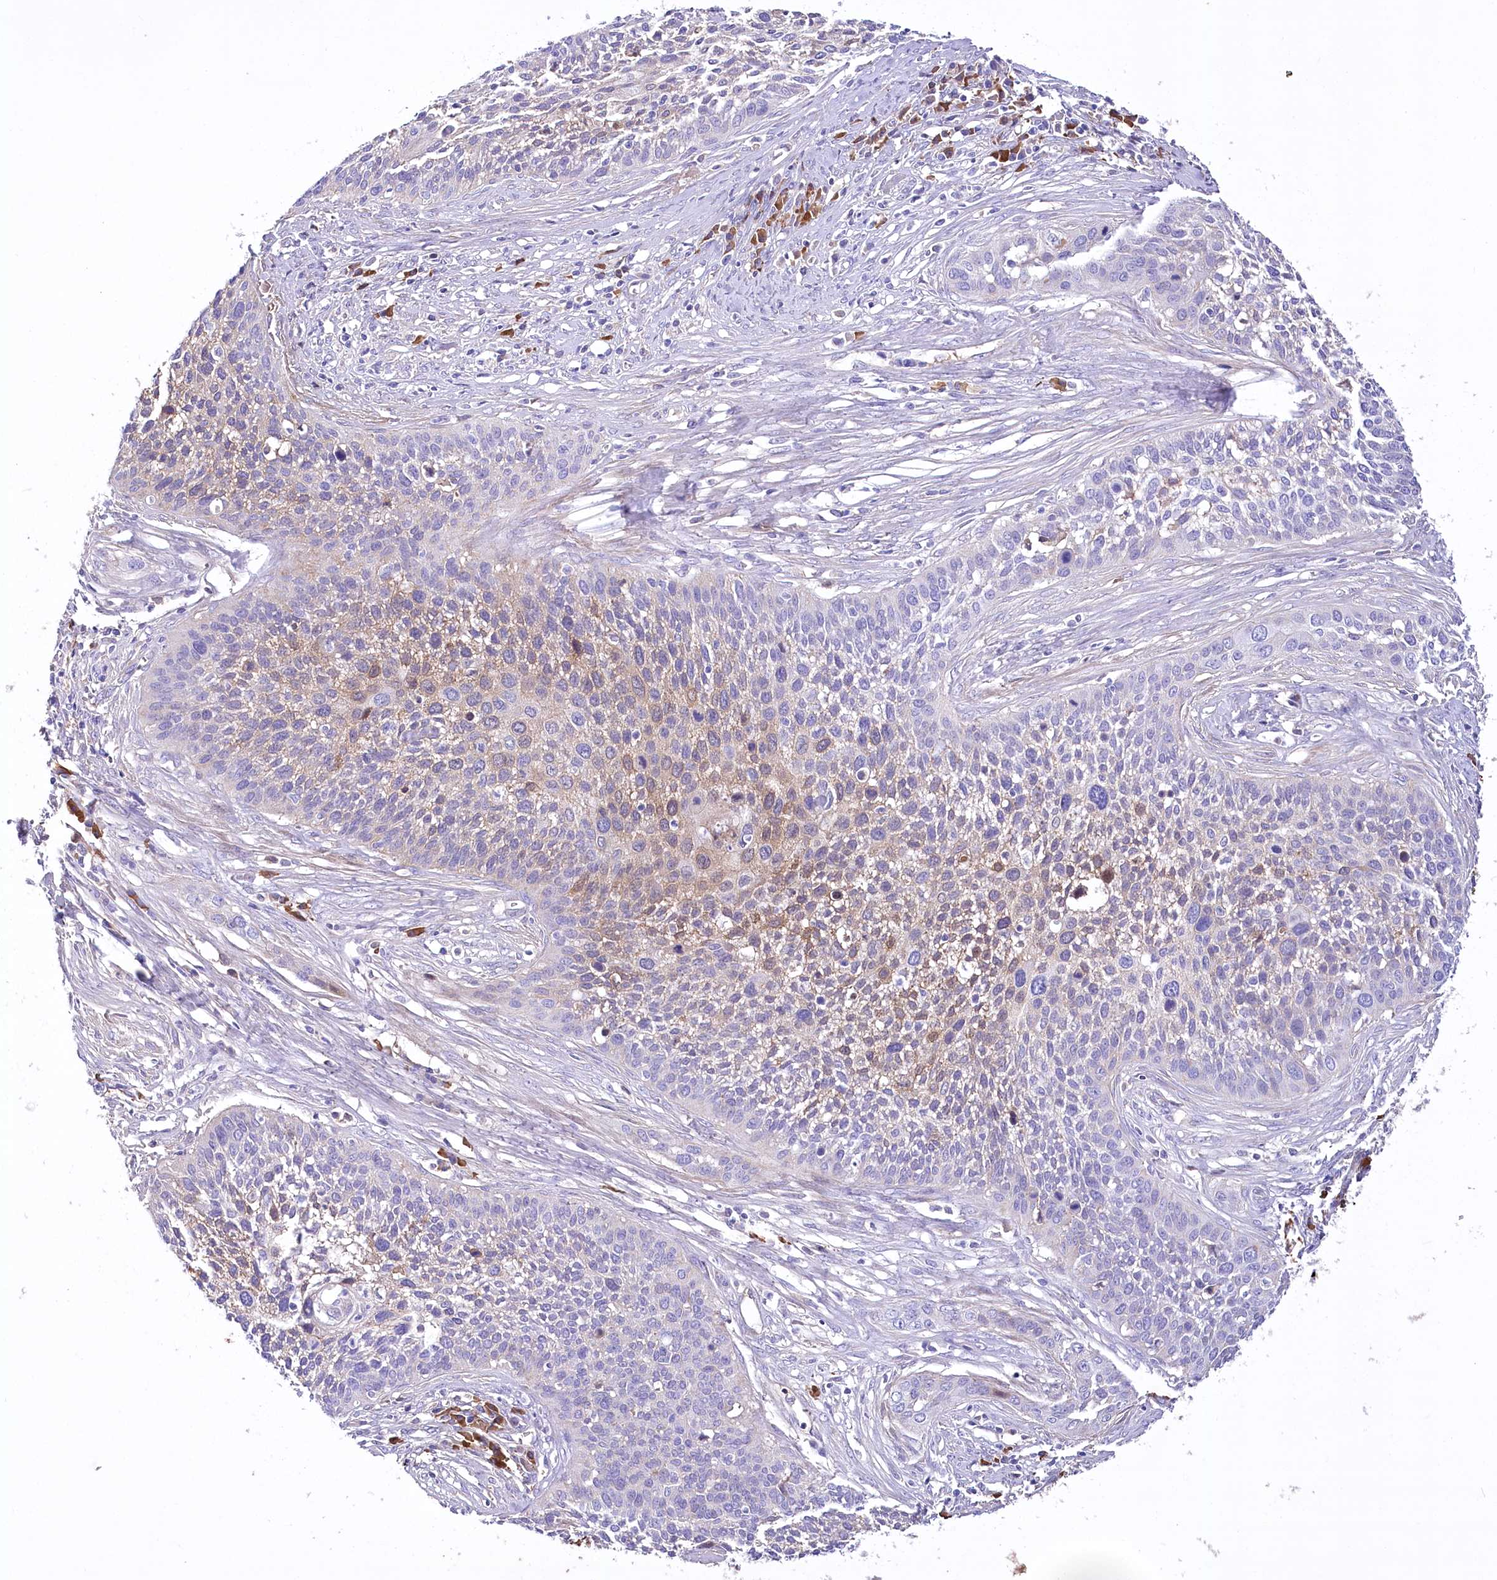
{"staining": {"intensity": "weak", "quantity": "<25%", "location": "cytoplasmic/membranous"}, "tissue": "cervical cancer", "cell_type": "Tumor cells", "image_type": "cancer", "snomed": [{"axis": "morphology", "description": "Squamous cell carcinoma, NOS"}, {"axis": "topography", "description": "Cervix"}], "caption": "The immunohistochemistry histopathology image has no significant positivity in tumor cells of cervical cancer (squamous cell carcinoma) tissue. Brightfield microscopy of immunohistochemistry (IHC) stained with DAB (3,3'-diaminobenzidine) (brown) and hematoxylin (blue), captured at high magnification.", "gene": "CEP164", "patient": {"sex": "female", "age": 34}}